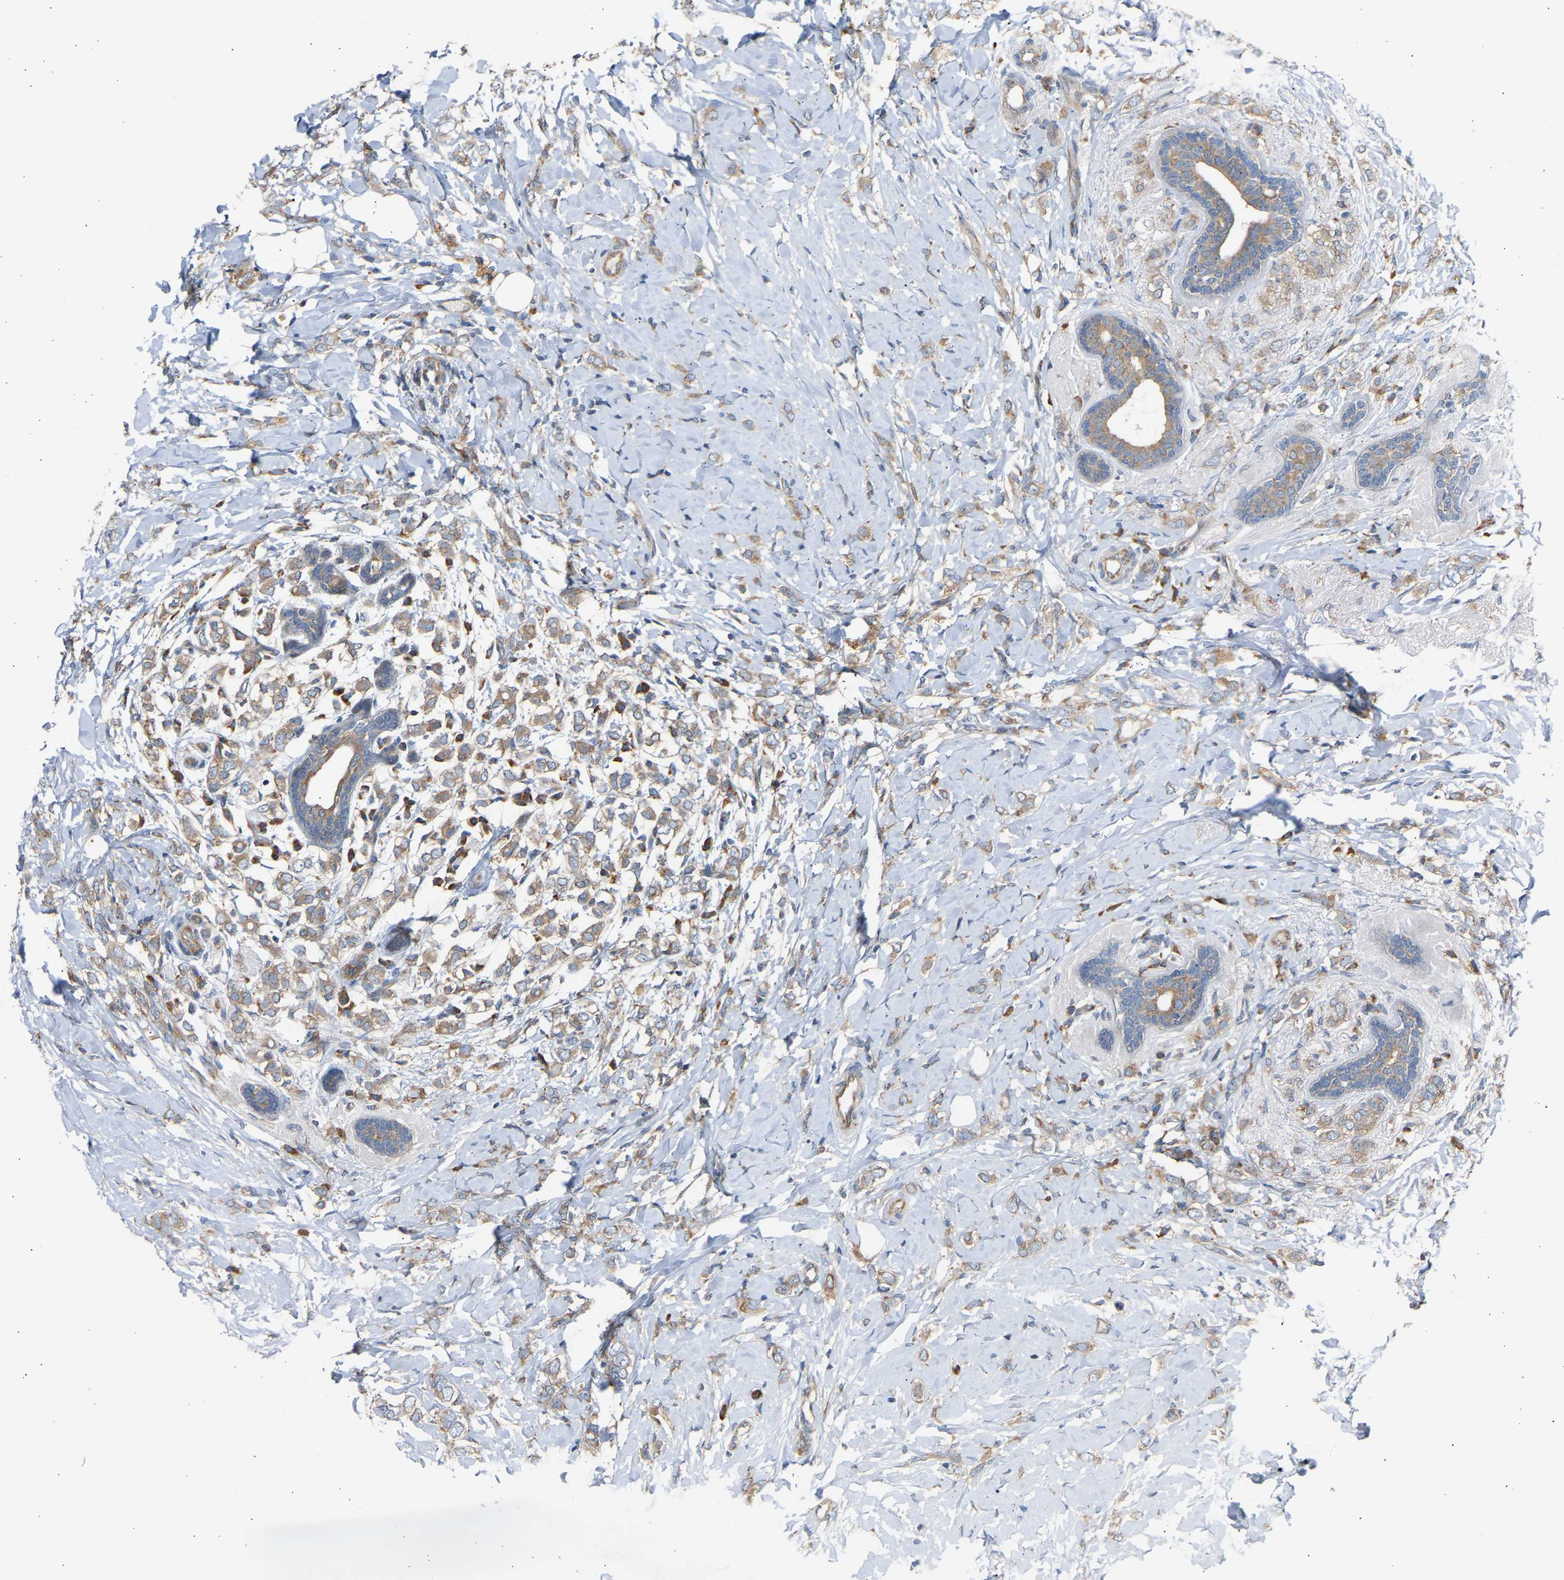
{"staining": {"intensity": "weak", "quantity": ">75%", "location": "cytoplasmic/membranous"}, "tissue": "breast cancer", "cell_type": "Tumor cells", "image_type": "cancer", "snomed": [{"axis": "morphology", "description": "Normal tissue, NOS"}, {"axis": "morphology", "description": "Lobular carcinoma"}, {"axis": "topography", "description": "Breast"}], "caption": "Immunohistochemical staining of breast cancer (lobular carcinoma) reveals low levels of weak cytoplasmic/membranous protein expression in approximately >75% of tumor cells. The protein of interest is stained brown, and the nuclei are stained in blue (DAB (3,3'-diaminobenzidine) IHC with brightfield microscopy, high magnification).", "gene": "GCN1", "patient": {"sex": "female", "age": 47}}